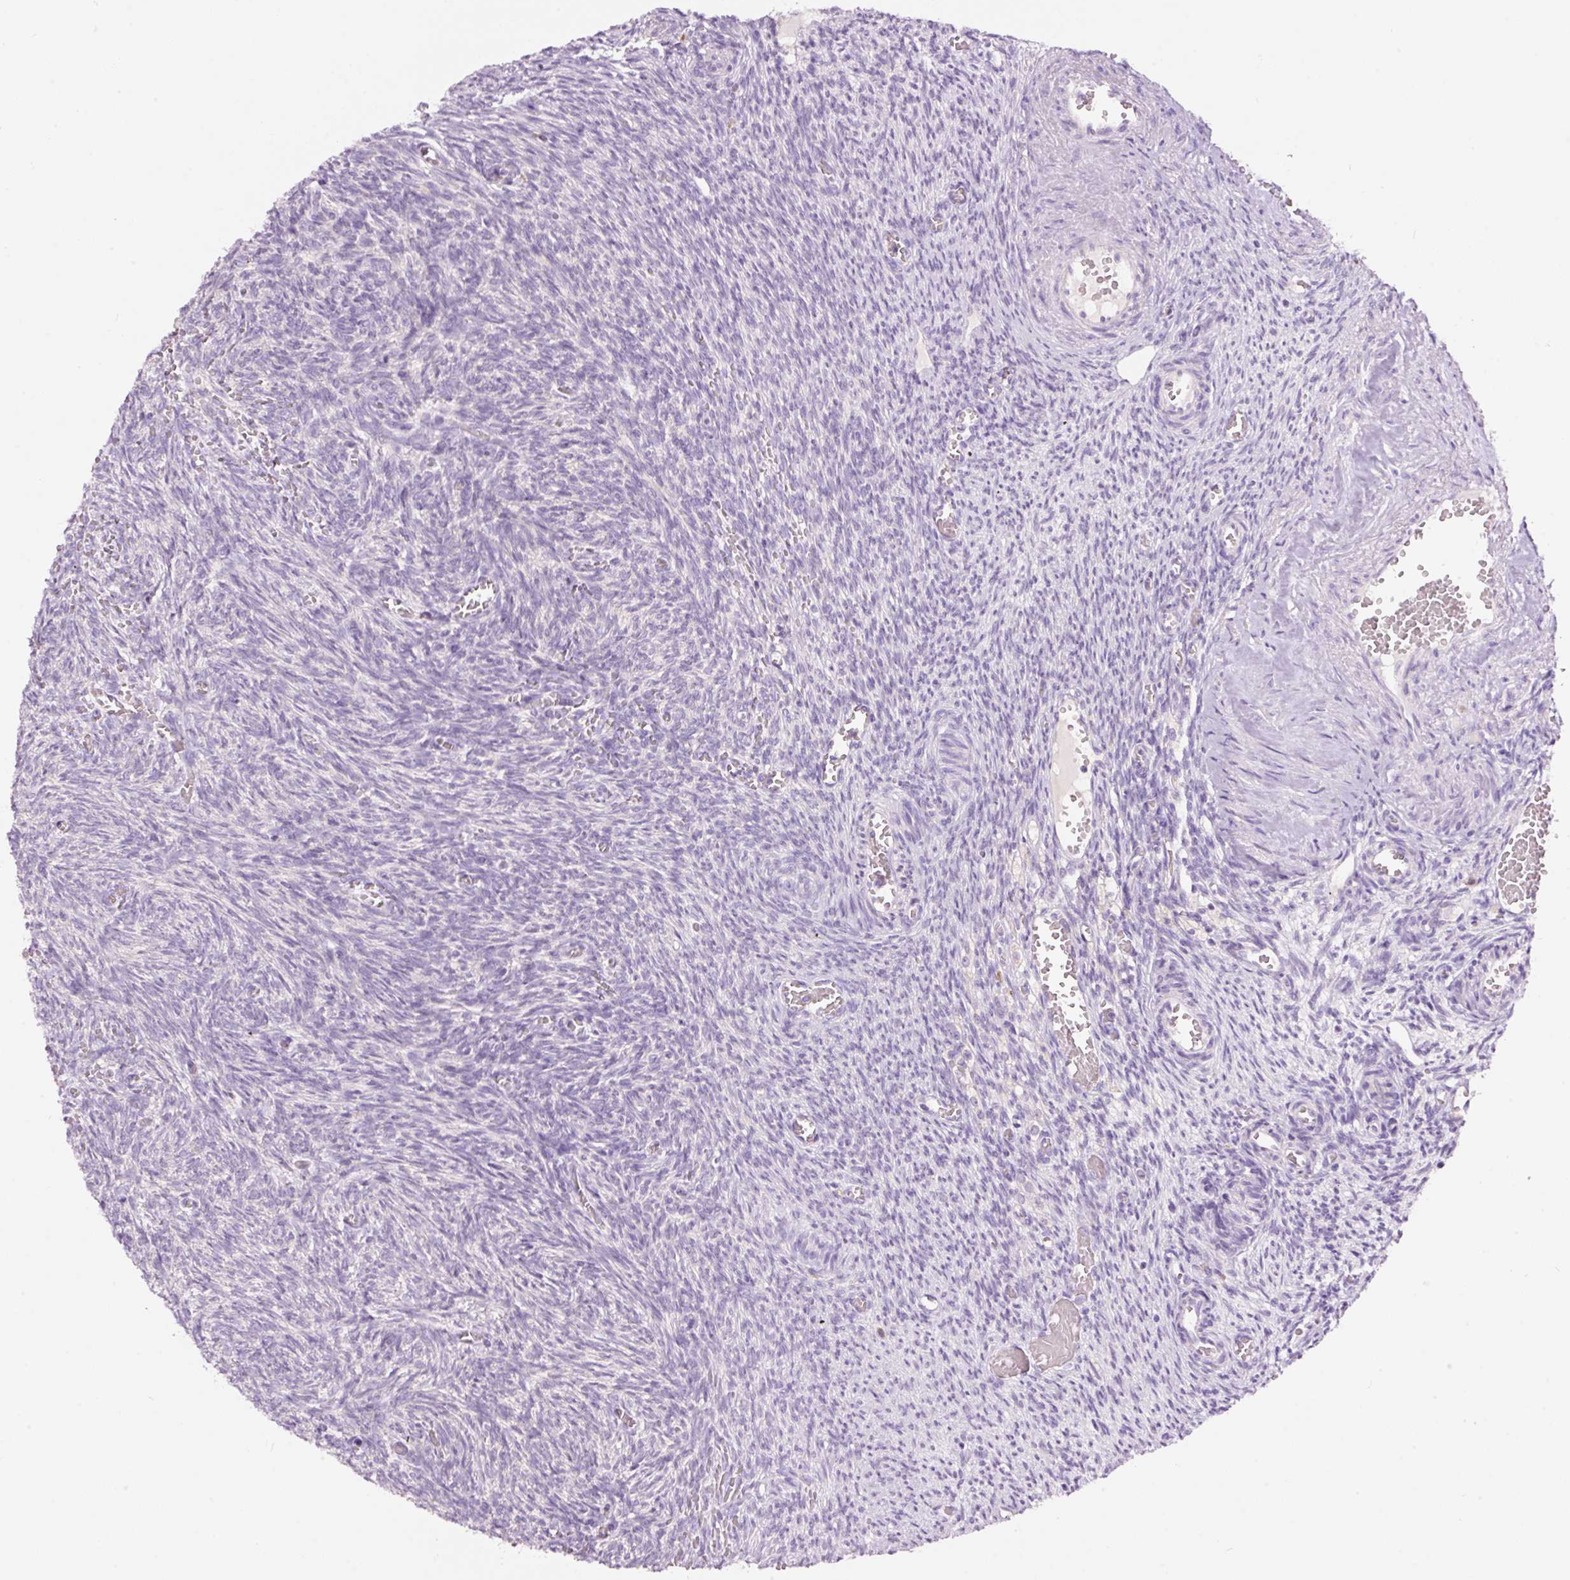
{"staining": {"intensity": "moderate", "quantity": "<25%", "location": "cytoplasmic/membranous"}, "tissue": "ovary", "cell_type": "Follicle cells", "image_type": "normal", "snomed": [{"axis": "morphology", "description": "Normal tissue, NOS"}, {"axis": "topography", "description": "Ovary"}], "caption": "Ovary stained for a protein (brown) exhibits moderate cytoplasmic/membranous positive expression in about <25% of follicle cells.", "gene": "RSPO2", "patient": {"sex": "female", "age": 67}}